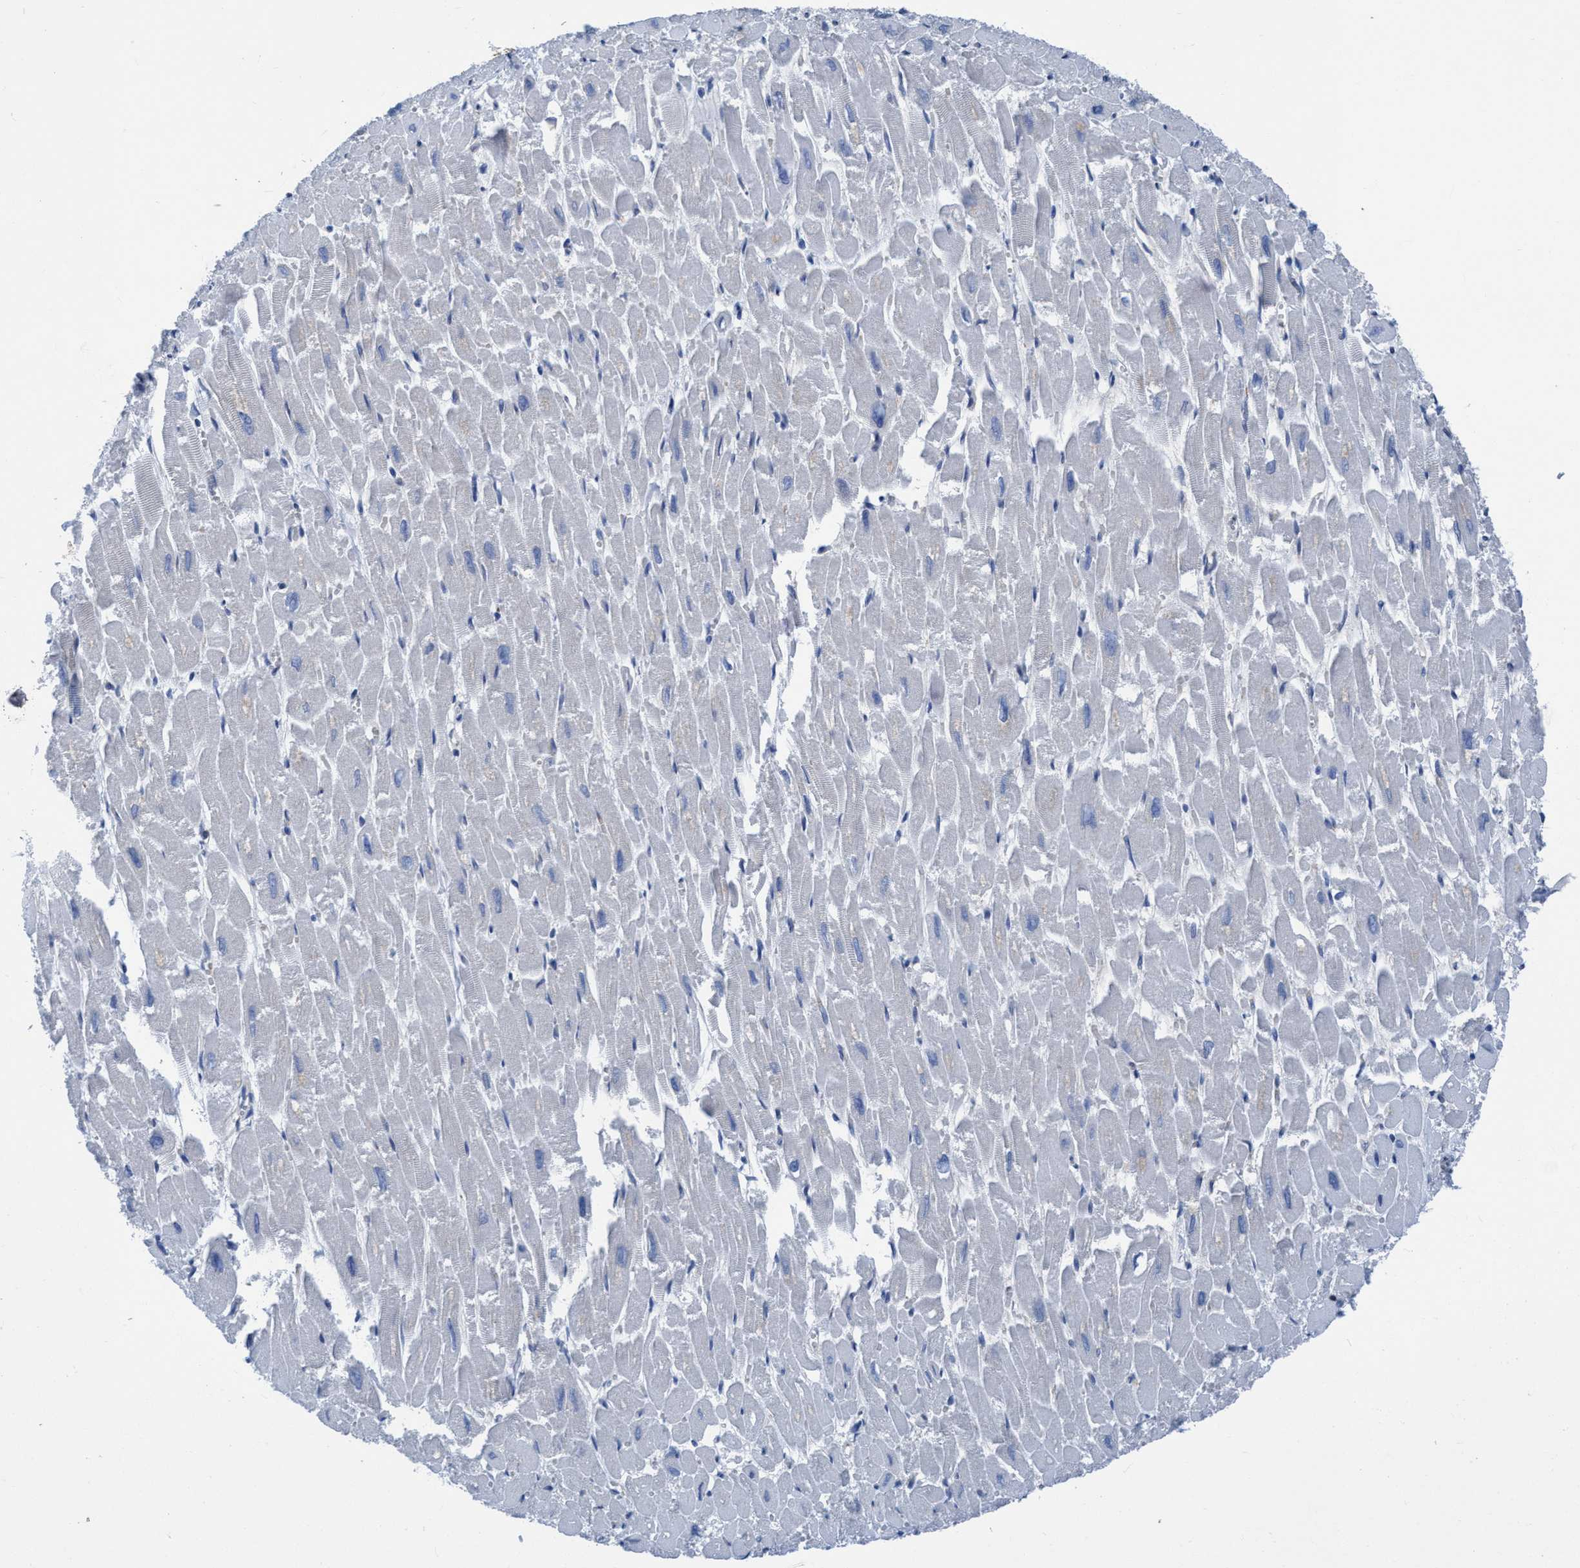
{"staining": {"intensity": "negative", "quantity": "none", "location": "none"}, "tissue": "heart muscle", "cell_type": "Cardiomyocytes", "image_type": "normal", "snomed": [{"axis": "morphology", "description": "Normal tissue, NOS"}, {"axis": "topography", "description": "Heart"}], "caption": "Human heart muscle stained for a protein using immunohistochemistry (IHC) exhibits no staining in cardiomyocytes.", "gene": "NMT1", "patient": {"sex": "male", "age": 54}}